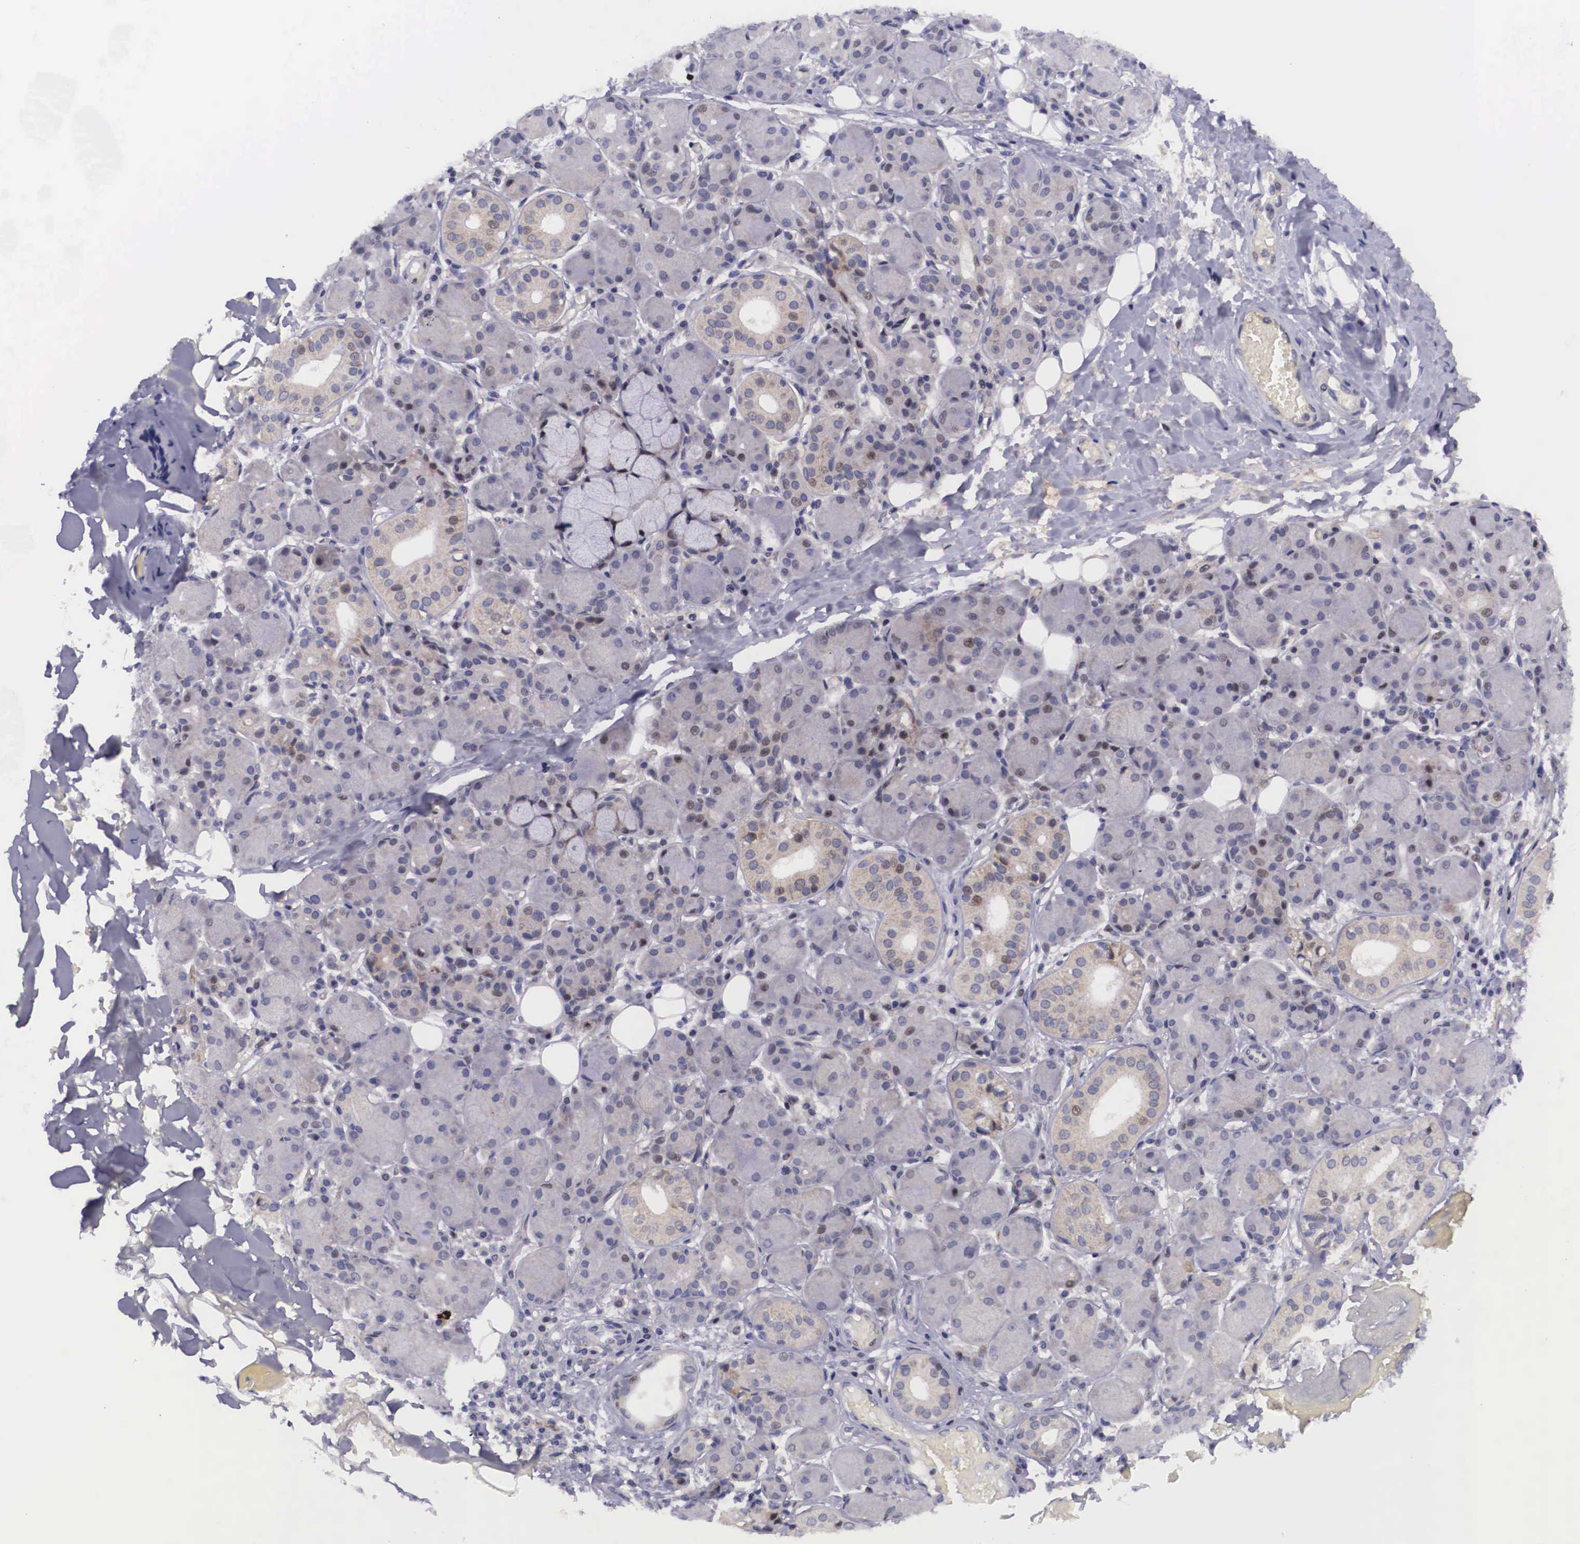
{"staining": {"intensity": "weak", "quantity": "25%-75%", "location": "cytoplasmic/membranous"}, "tissue": "salivary gland", "cell_type": "Glandular cells", "image_type": "normal", "snomed": [{"axis": "morphology", "description": "Normal tissue, NOS"}, {"axis": "topography", "description": "Salivary gland"}, {"axis": "topography", "description": "Peripheral nerve tissue"}], "caption": "Salivary gland stained with DAB (3,3'-diaminobenzidine) immunohistochemistry reveals low levels of weak cytoplasmic/membranous expression in about 25%-75% of glandular cells.", "gene": "EMID1", "patient": {"sex": "male", "age": 62}}